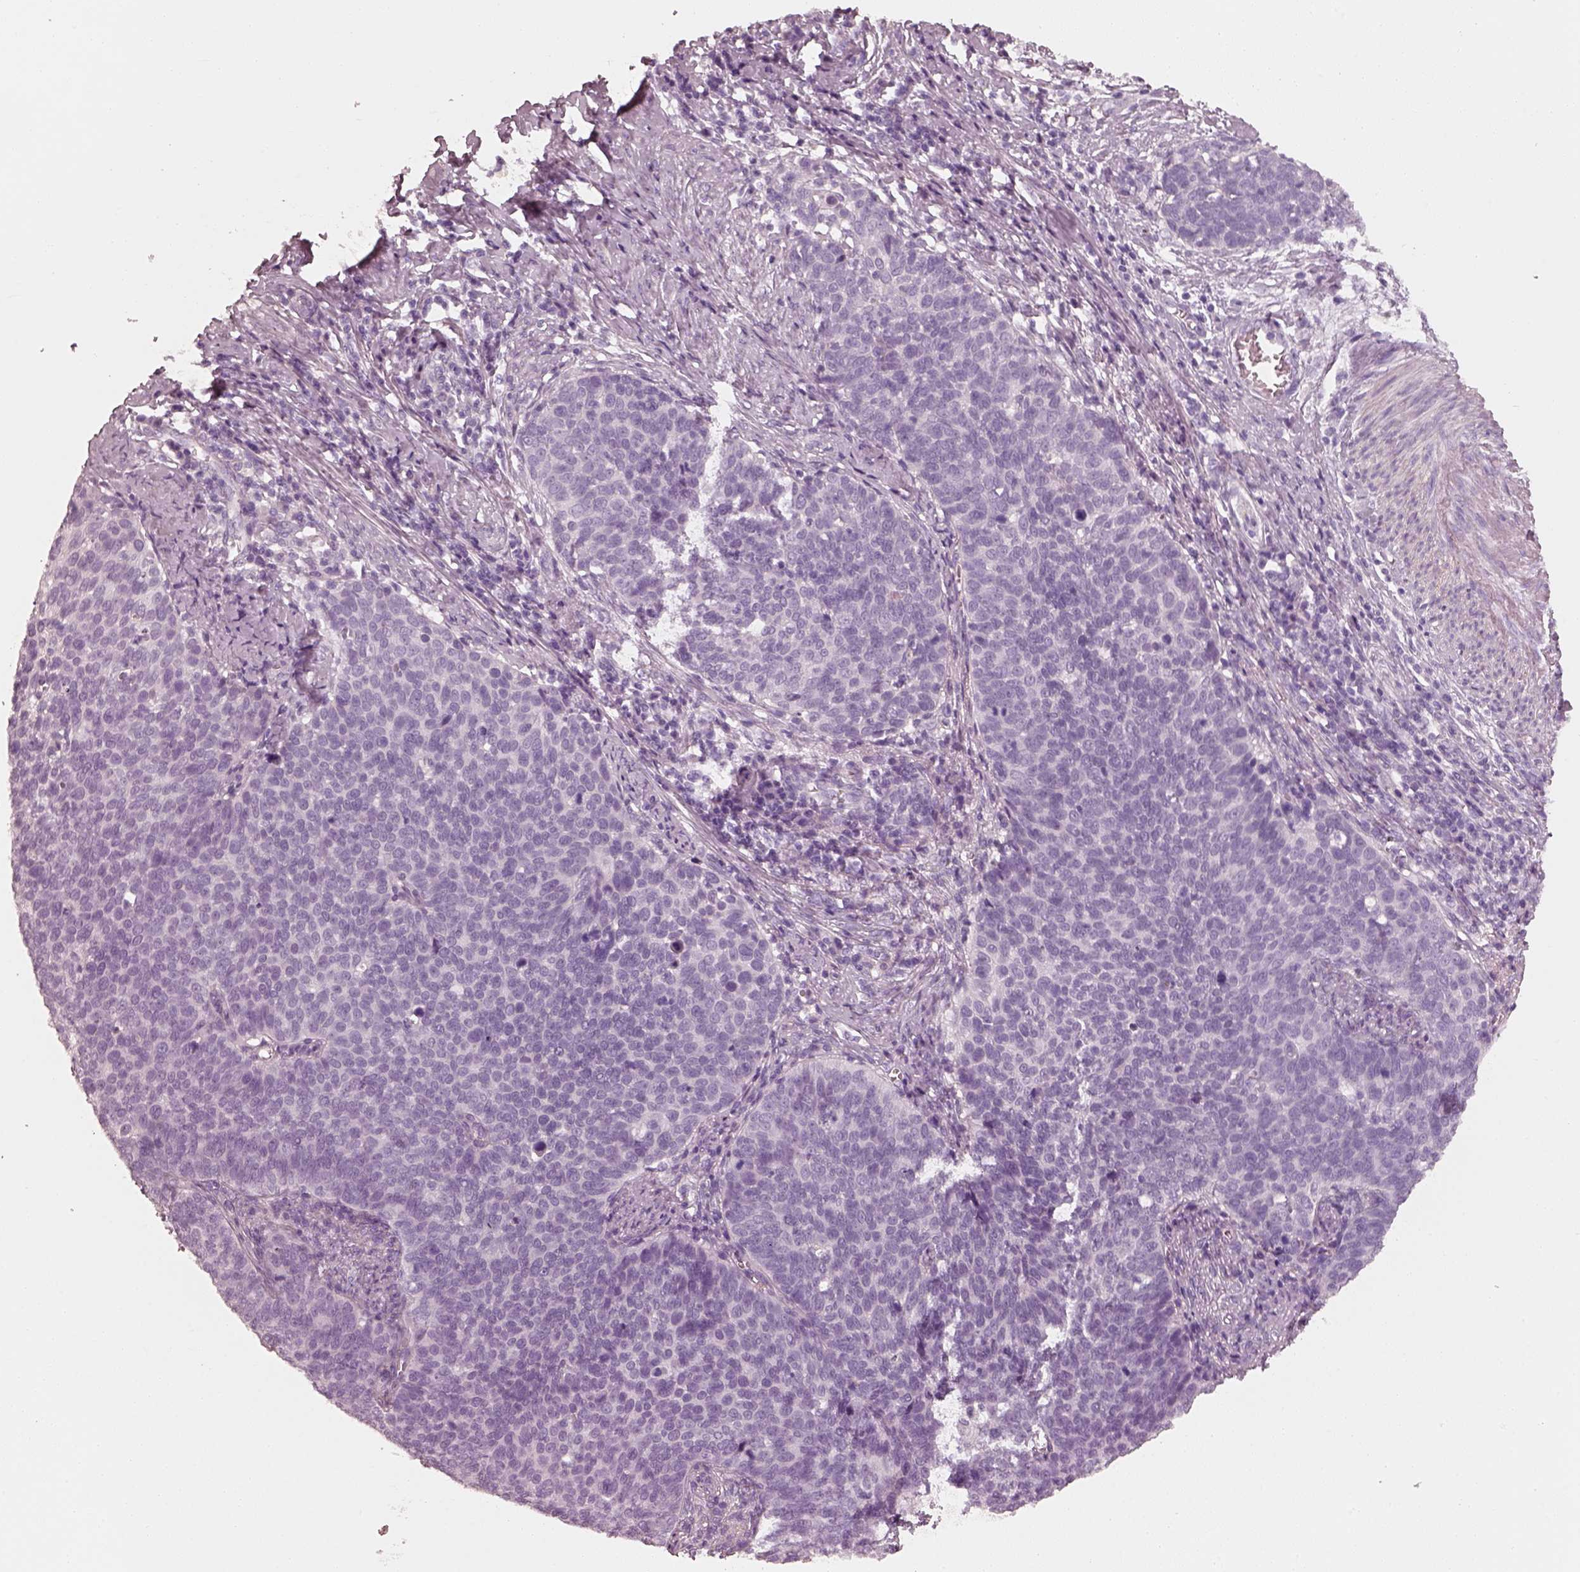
{"staining": {"intensity": "negative", "quantity": "none", "location": "none"}, "tissue": "cervical cancer", "cell_type": "Tumor cells", "image_type": "cancer", "snomed": [{"axis": "morphology", "description": "Normal tissue, NOS"}, {"axis": "morphology", "description": "Squamous cell carcinoma, NOS"}, {"axis": "topography", "description": "Cervix"}], "caption": "Tumor cells are negative for brown protein staining in cervical squamous cell carcinoma.", "gene": "RS1", "patient": {"sex": "female", "age": 39}}